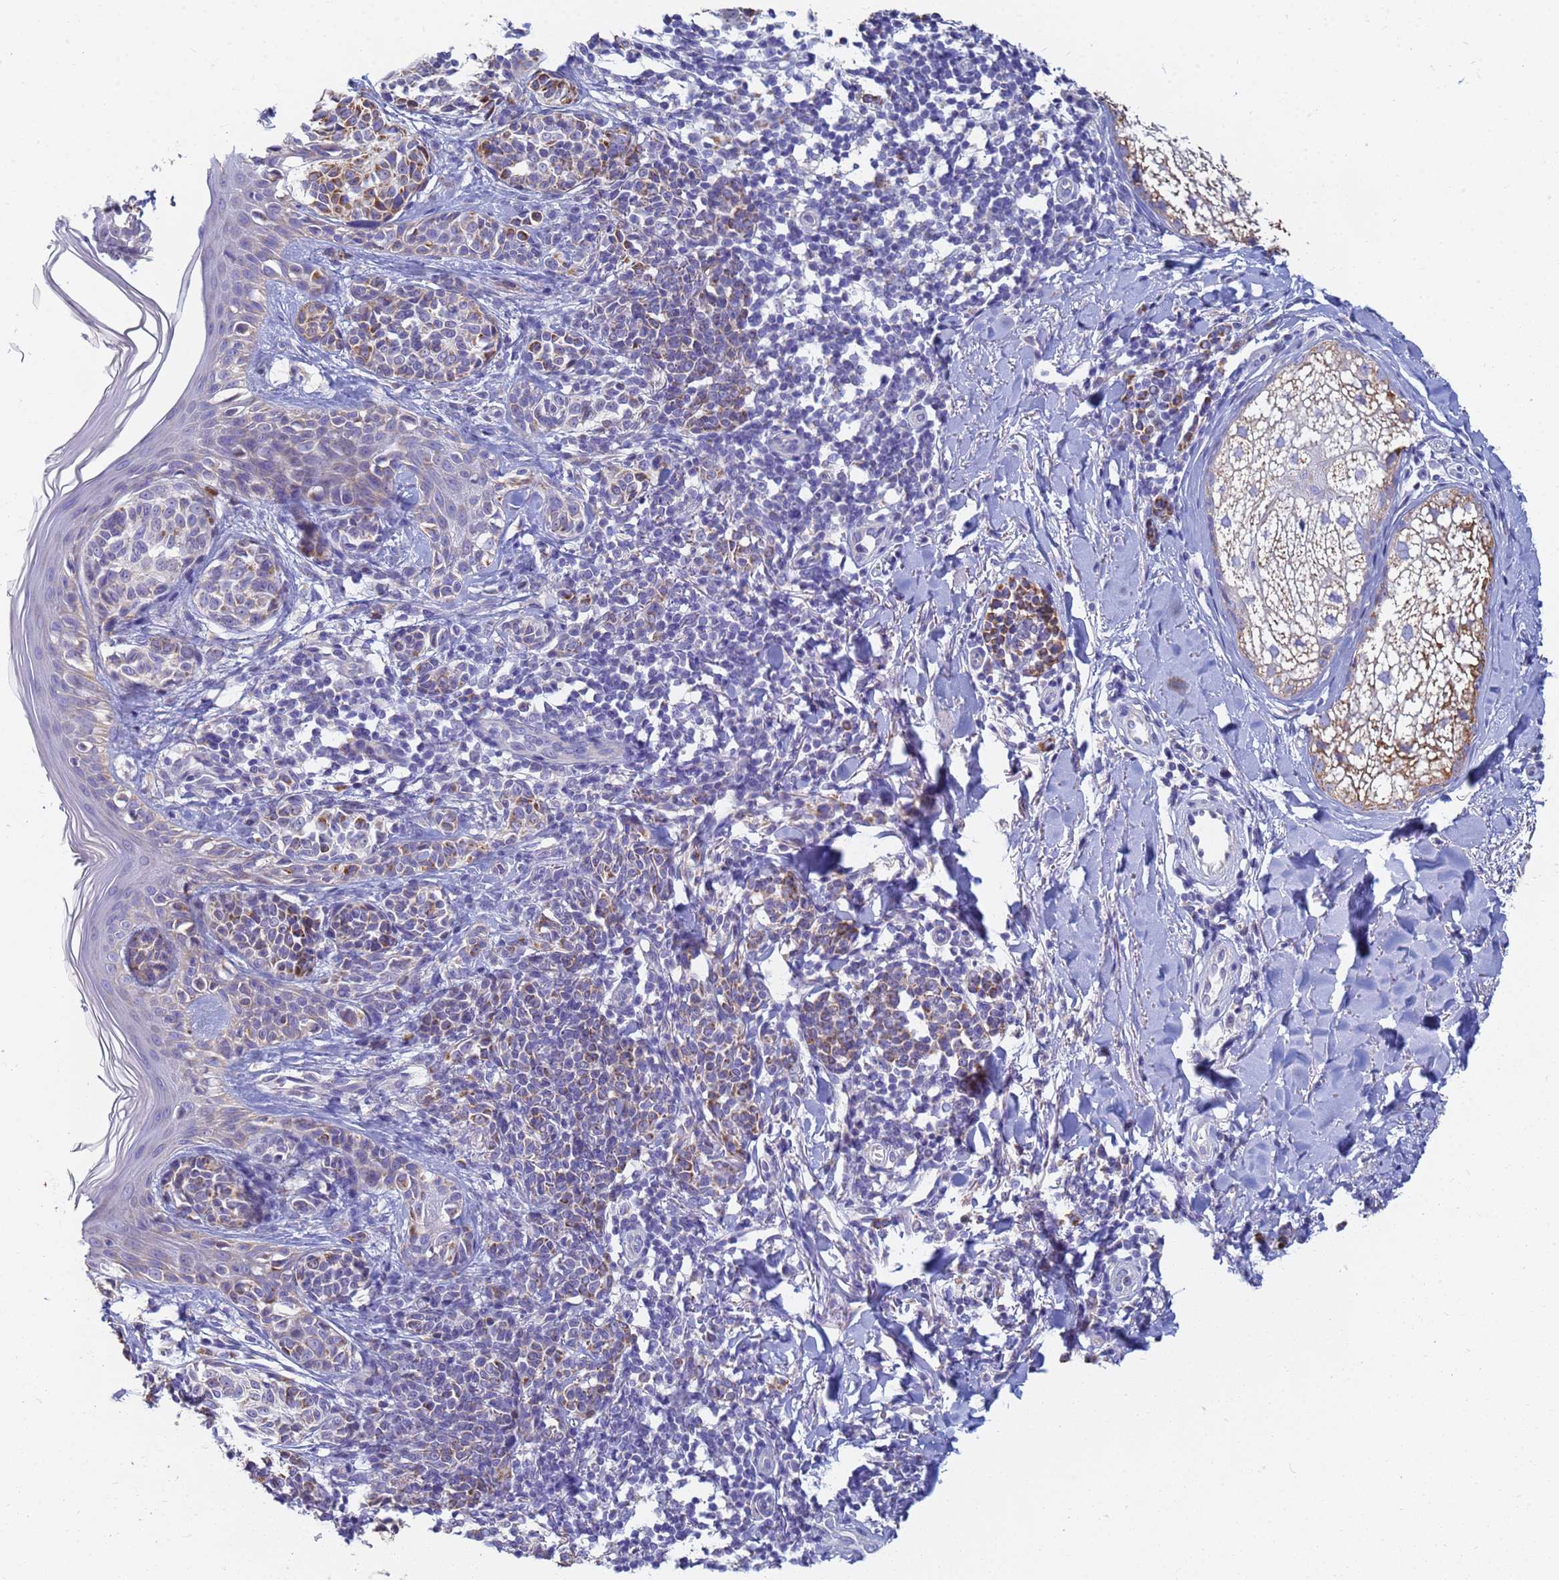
{"staining": {"intensity": "negative", "quantity": "none", "location": "none"}, "tissue": "melanoma", "cell_type": "Tumor cells", "image_type": "cancer", "snomed": [{"axis": "morphology", "description": "Malignant melanoma, NOS"}, {"axis": "topography", "description": "Skin of upper extremity"}], "caption": "This is an immunohistochemistry photomicrograph of human melanoma. There is no positivity in tumor cells.", "gene": "UQCRH", "patient": {"sex": "male", "age": 40}}